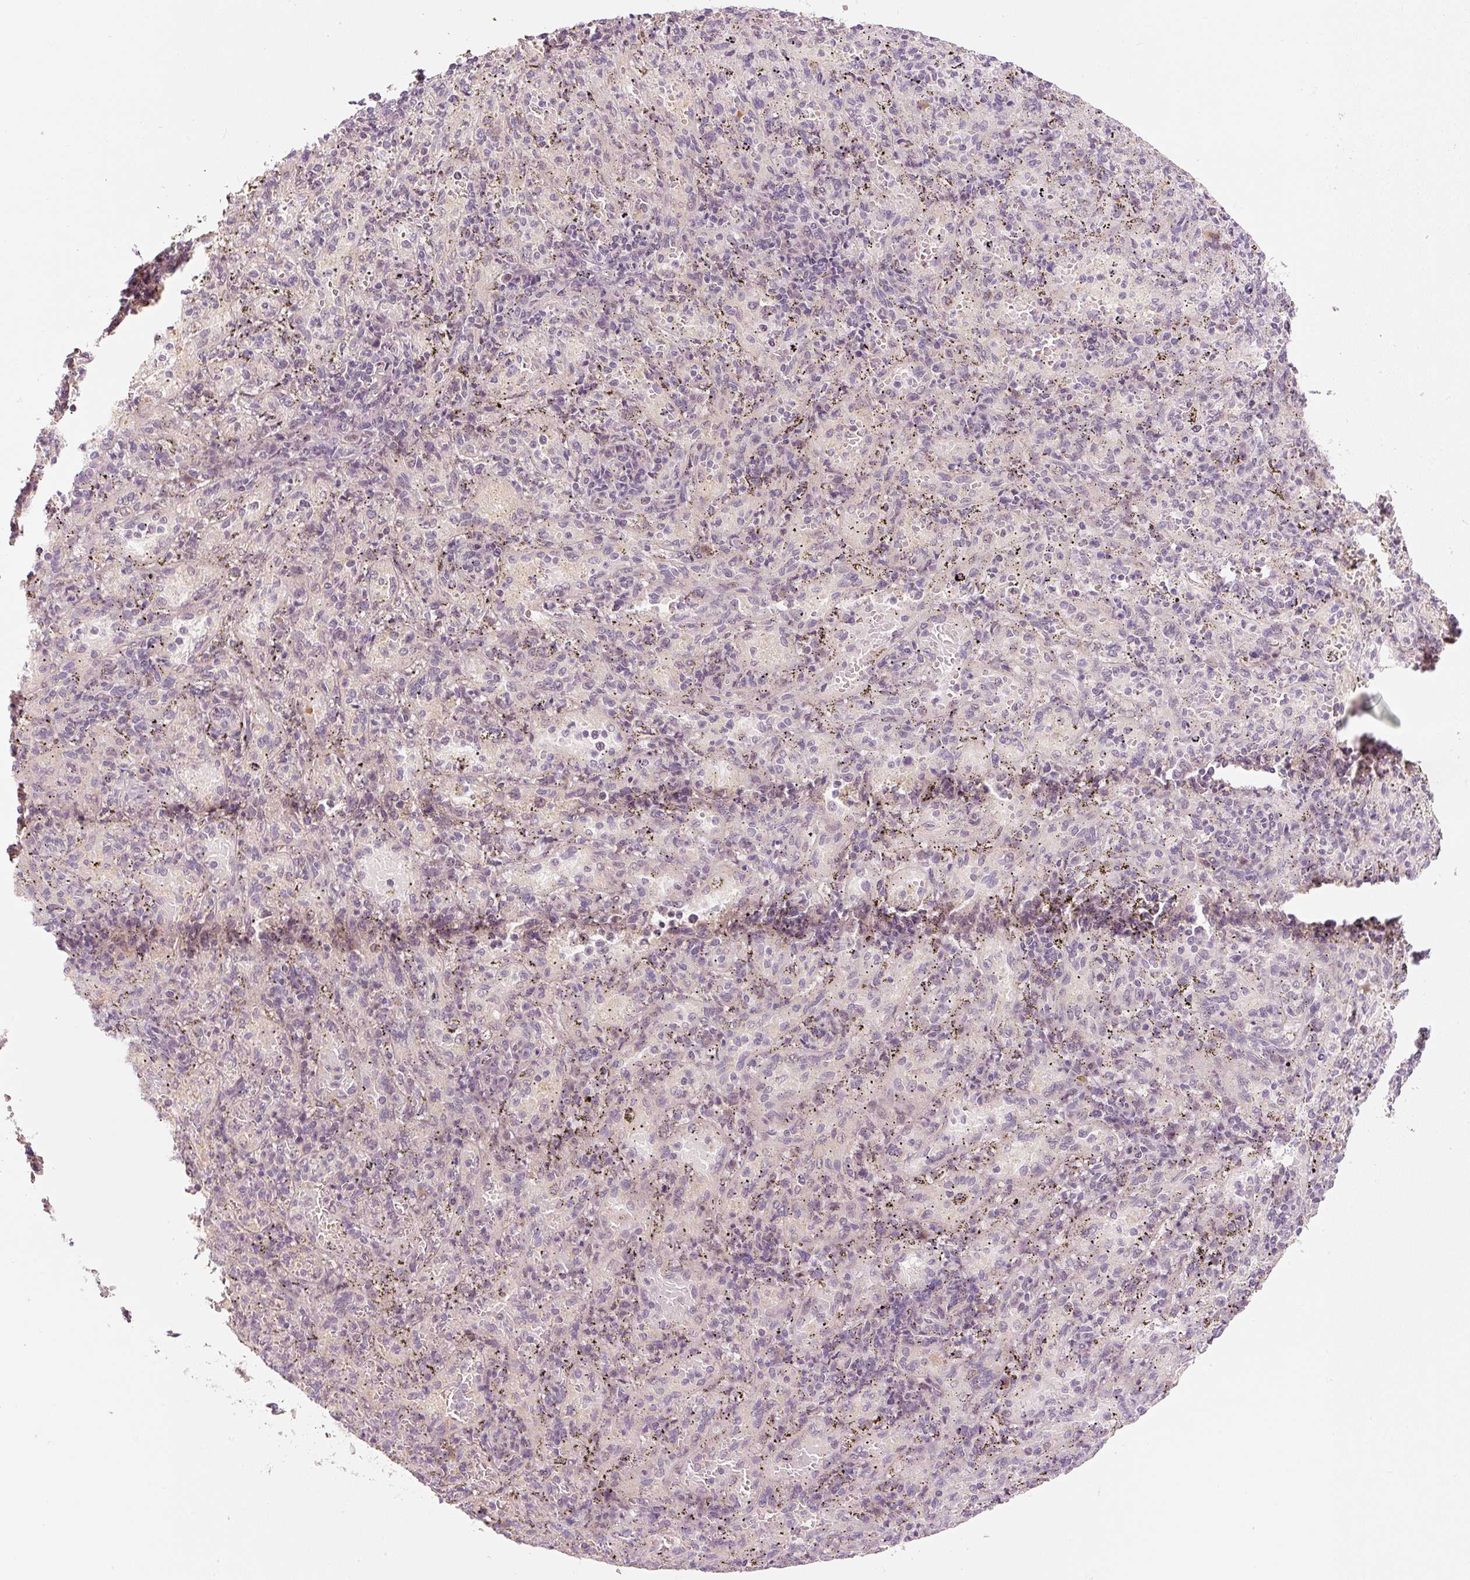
{"staining": {"intensity": "negative", "quantity": "none", "location": "none"}, "tissue": "spleen", "cell_type": "Cells in red pulp", "image_type": "normal", "snomed": [{"axis": "morphology", "description": "Normal tissue, NOS"}, {"axis": "topography", "description": "Spleen"}], "caption": "Immunohistochemistry photomicrograph of normal spleen: spleen stained with DAB displays no significant protein staining in cells in red pulp.", "gene": "PWWP3B", "patient": {"sex": "male", "age": 57}}